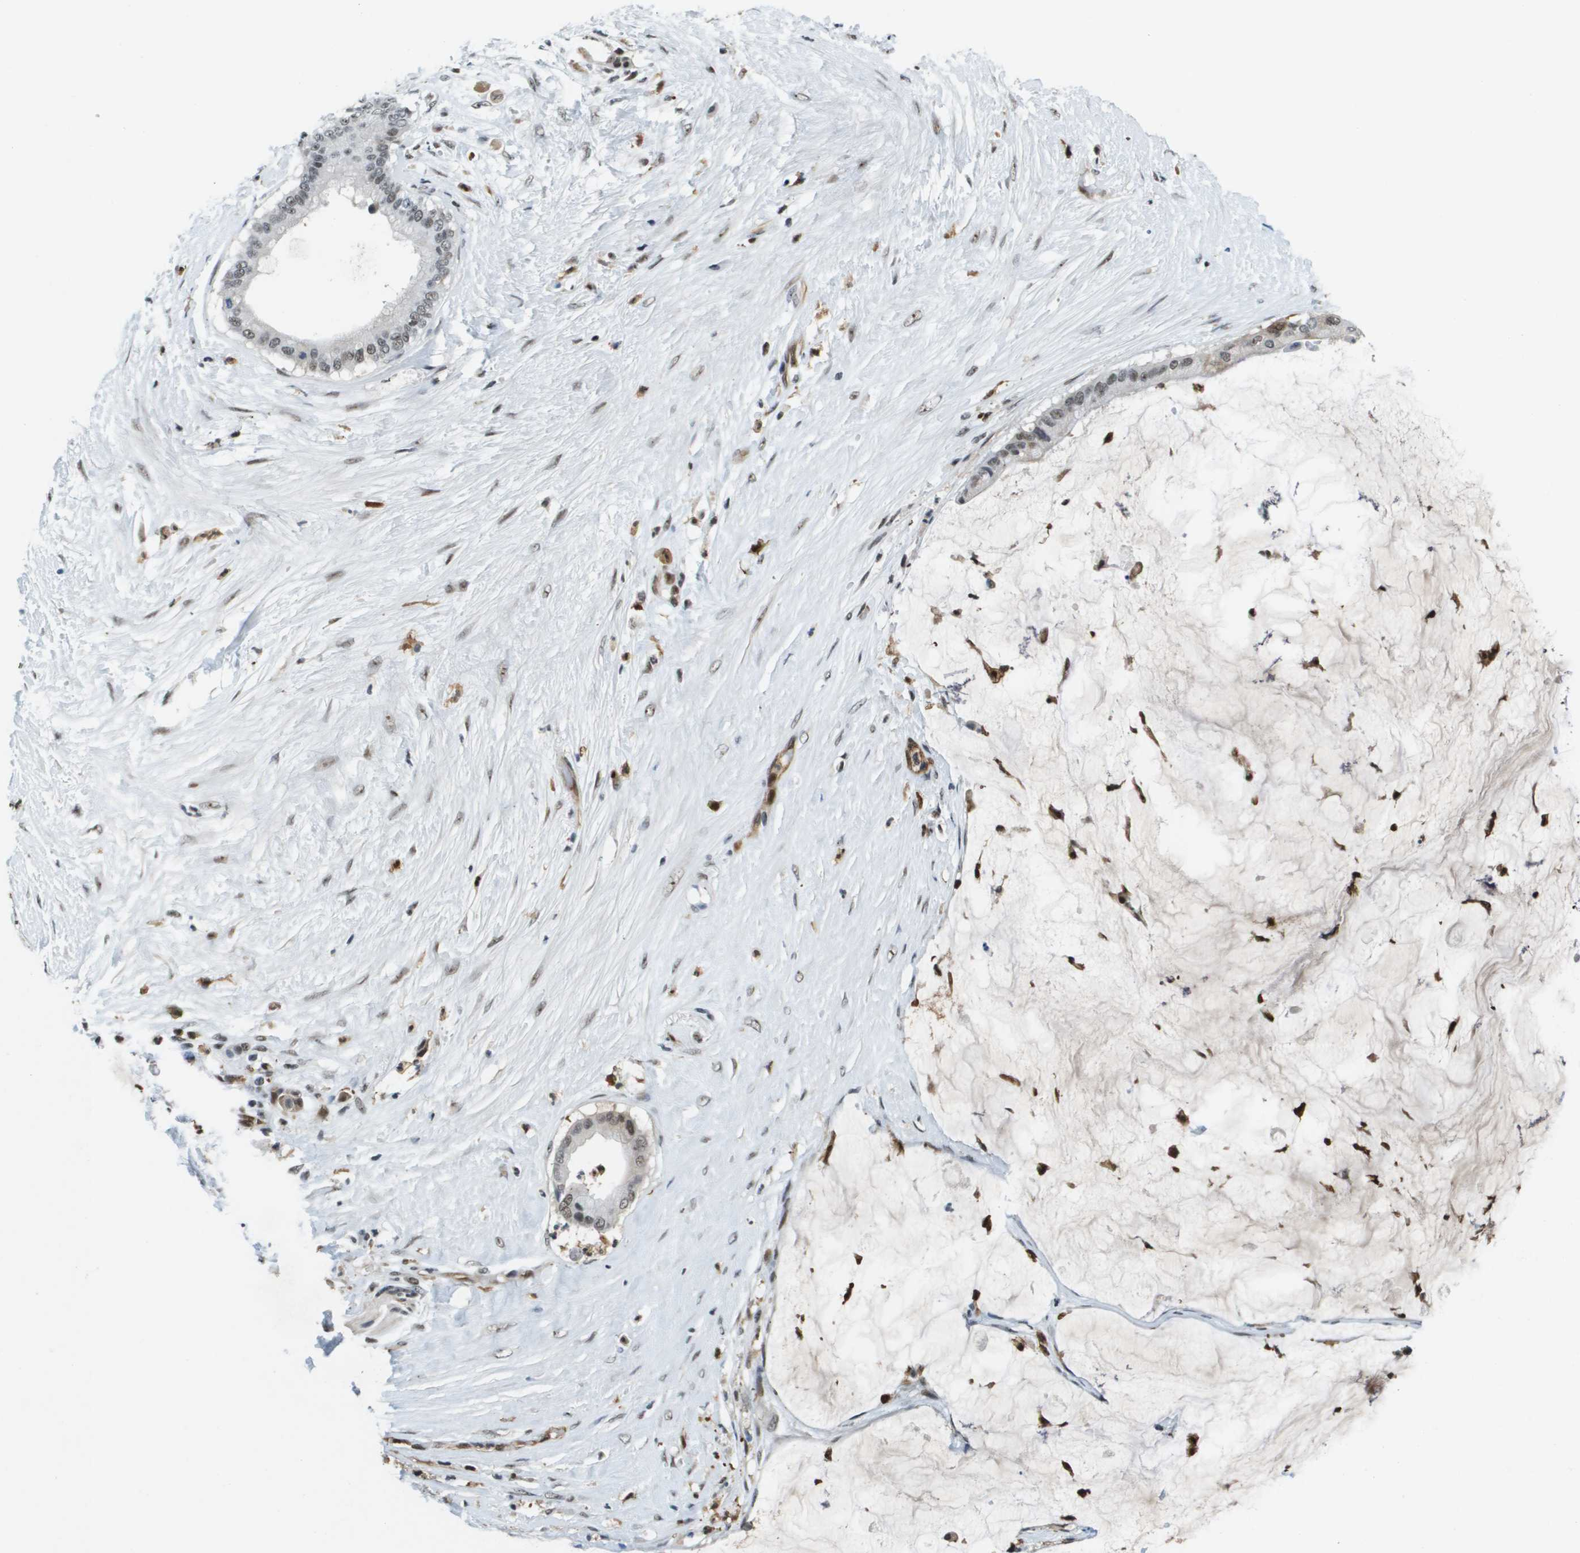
{"staining": {"intensity": "weak", "quantity": ">75%", "location": "nuclear"}, "tissue": "pancreatic cancer", "cell_type": "Tumor cells", "image_type": "cancer", "snomed": [{"axis": "morphology", "description": "Adenocarcinoma, NOS"}, {"axis": "topography", "description": "Pancreas"}], "caption": "A histopathology image showing weak nuclear staining in approximately >75% of tumor cells in pancreatic cancer (adenocarcinoma), as visualized by brown immunohistochemical staining.", "gene": "EP400", "patient": {"sex": "male", "age": 41}}